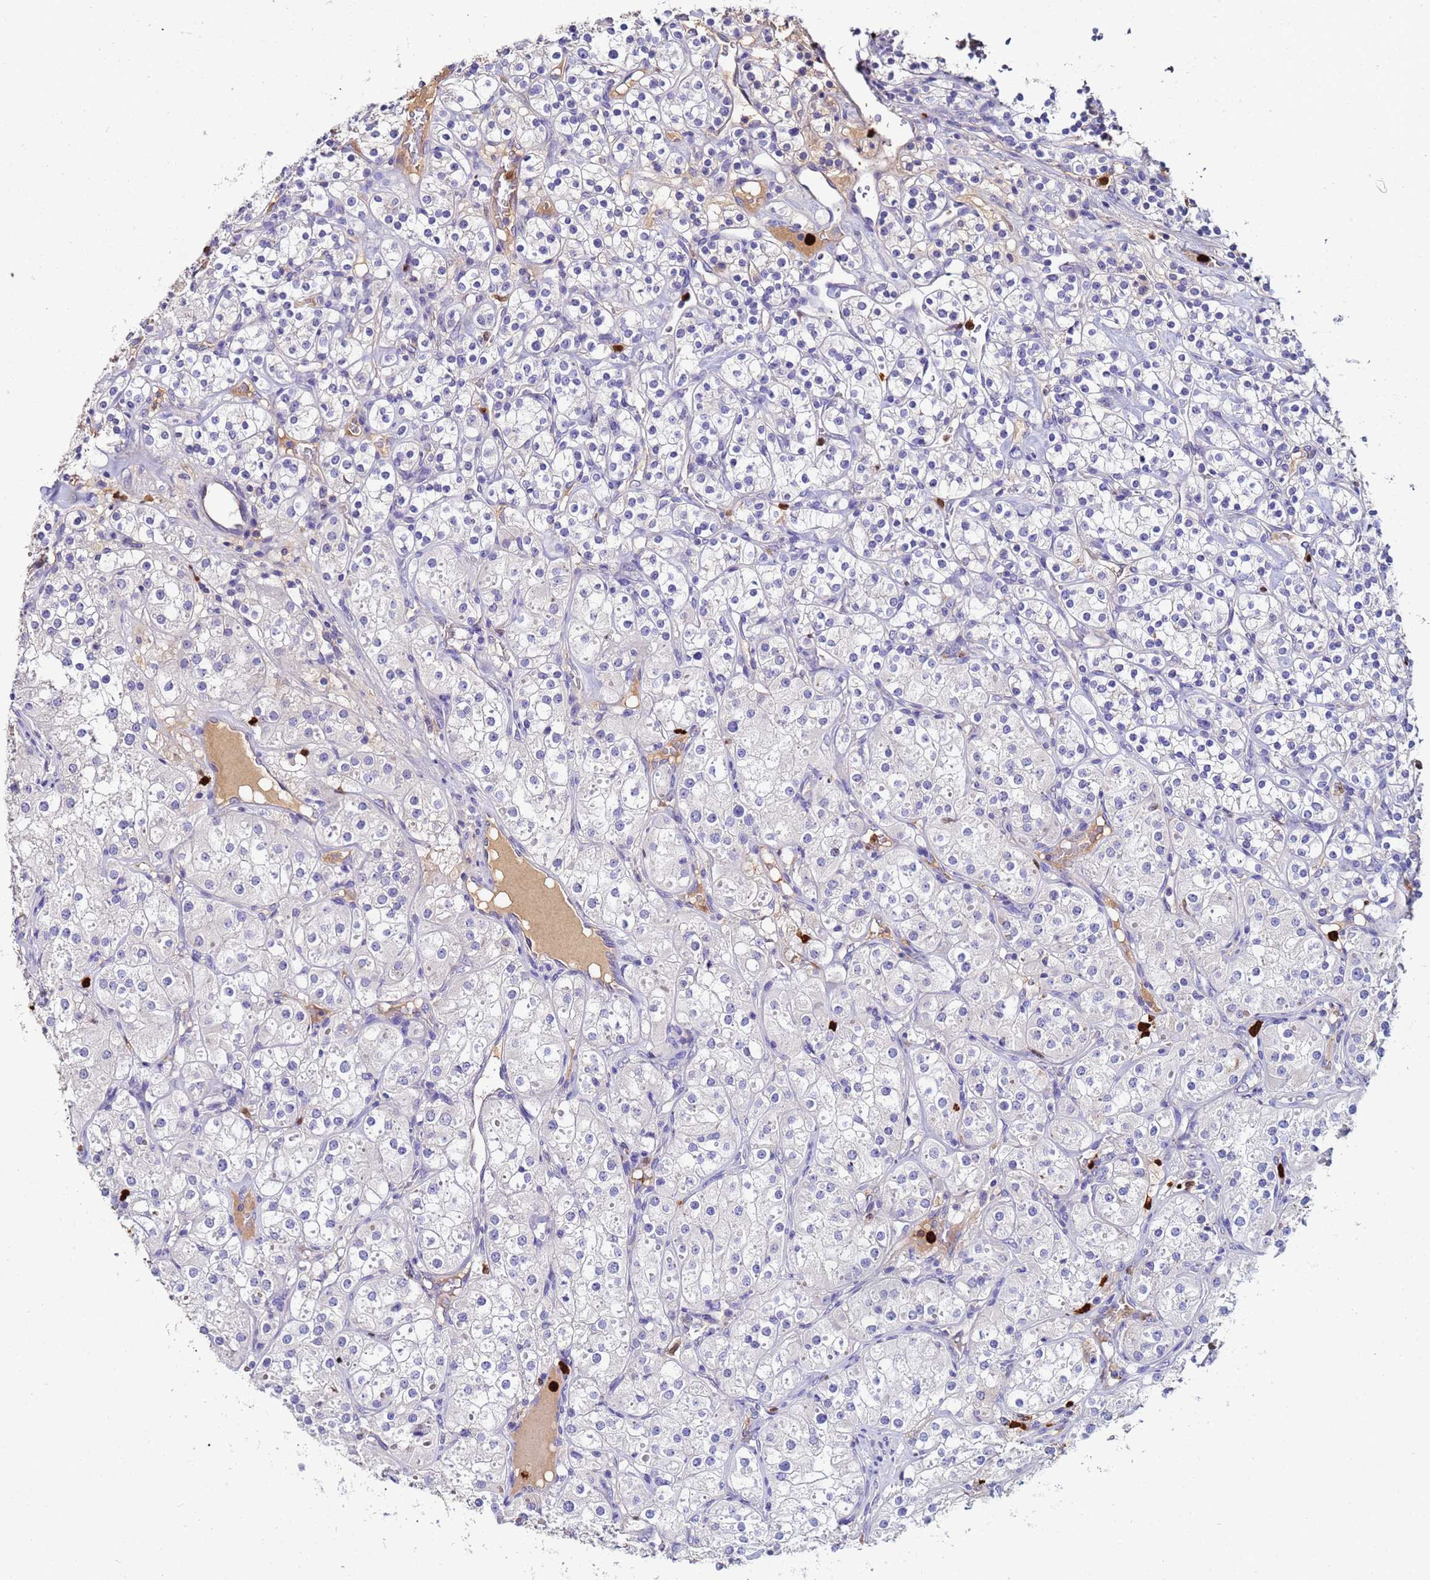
{"staining": {"intensity": "negative", "quantity": "none", "location": "none"}, "tissue": "renal cancer", "cell_type": "Tumor cells", "image_type": "cancer", "snomed": [{"axis": "morphology", "description": "Adenocarcinoma, NOS"}, {"axis": "topography", "description": "Kidney"}], "caption": "Tumor cells show no significant protein staining in adenocarcinoma (renal). (Brightfield microscopy of DAB (3,3'-diaminobenzidine) IHC at high magnification).", "gene": "TUBAL3", "patient": {"sex": "male", "age": 77}}